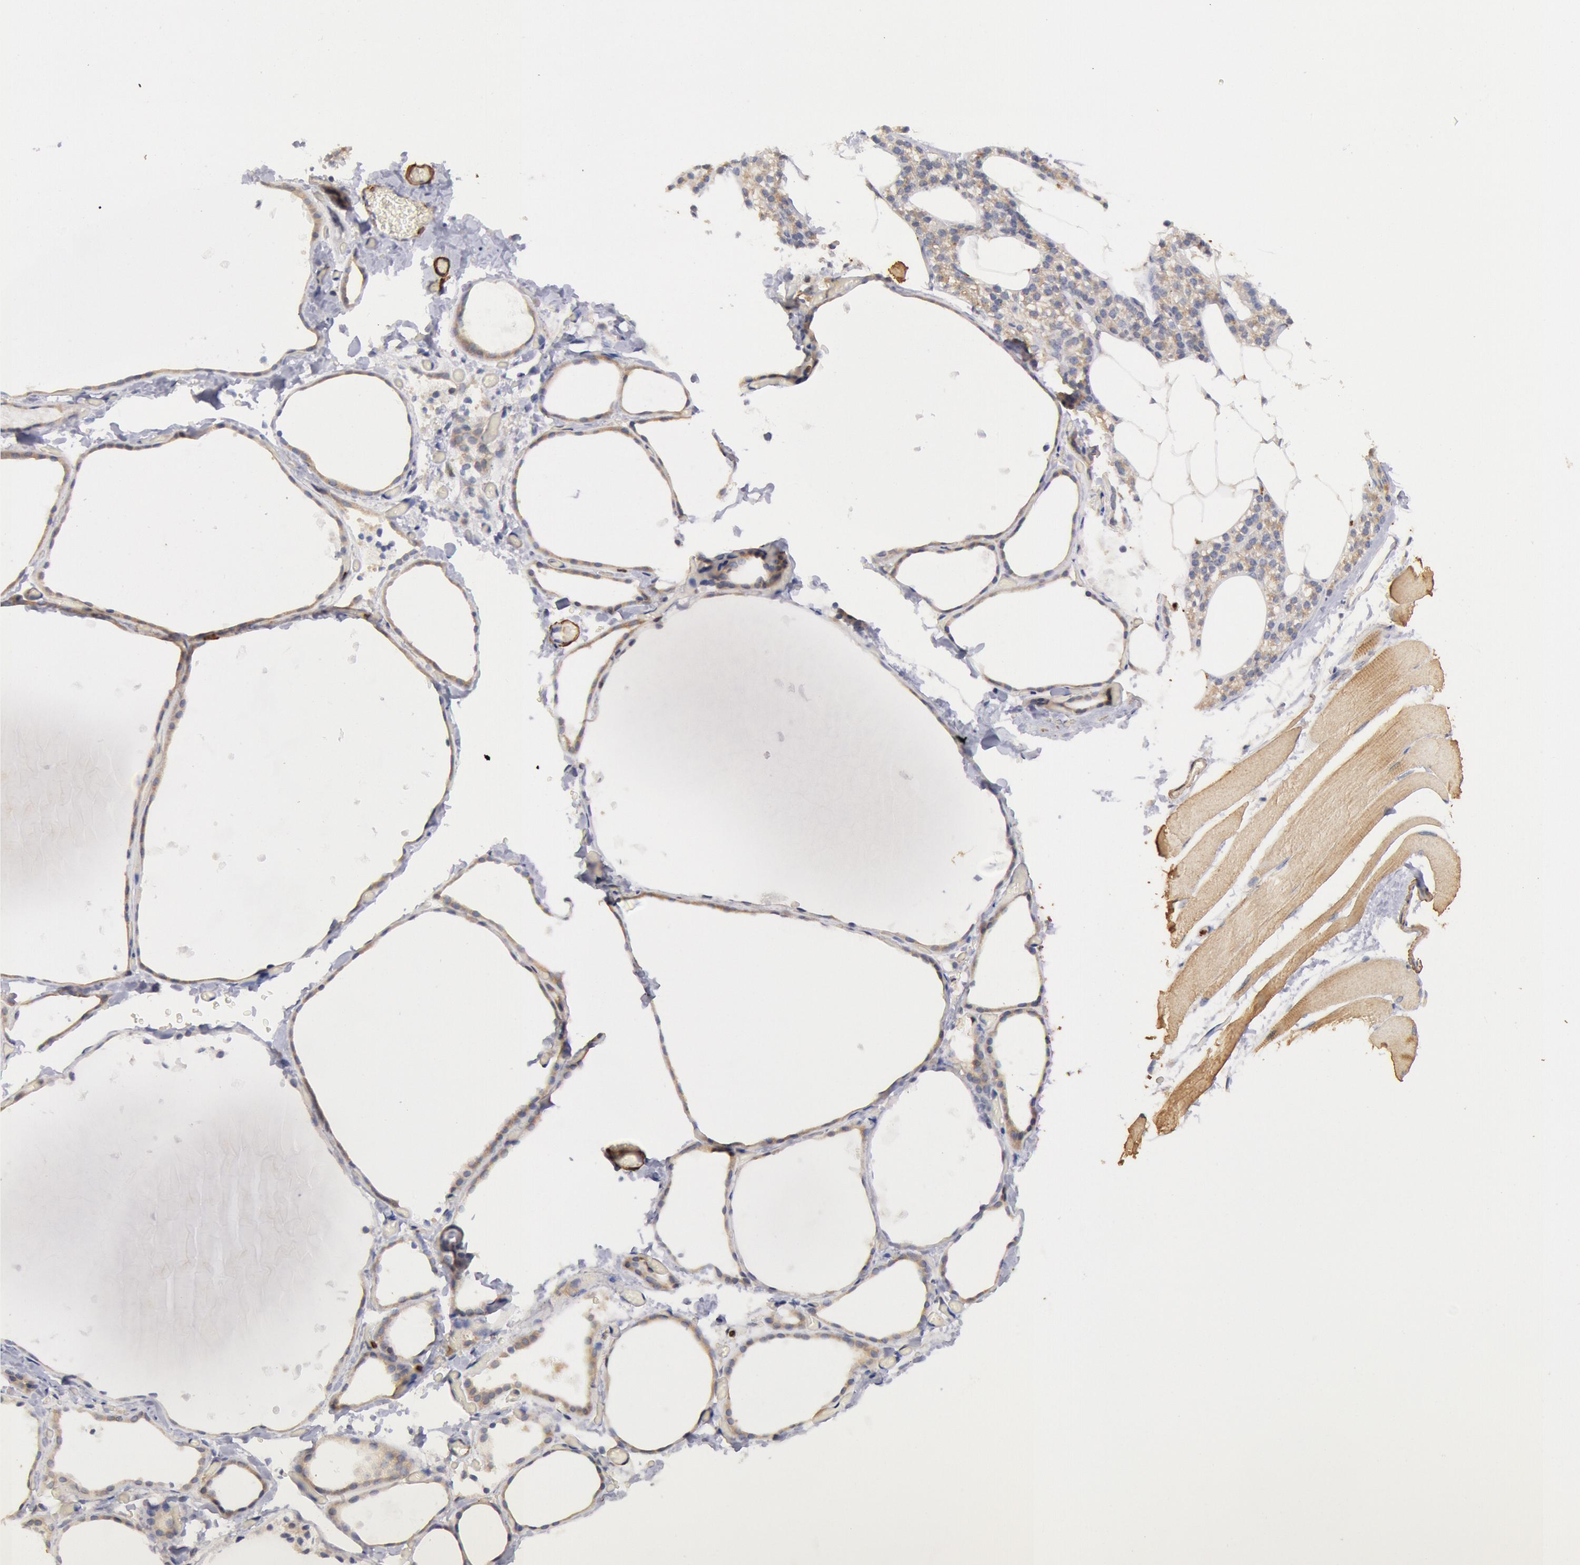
{"staining": {"intensity": "moderate", "quantity": ">75%", "location": "cytoplasmic/membranous"}, "tissue": "thyroid gland", "cell_type": "Glandular cells", "image_type": "normal", "snomed": [{"axis": "morphology", "description": "Normal tissue, NOS"}, {"axis": "topography", "description": "Thyroid gland"}], "caption": "Immunohistochemical staining of unremarkable human thyroid gland shows >75% levels of moderate cytoplasmic/membranous protein expression in approximately >75% of glandular cells.", "gene": "TMED8", "patient": {"sex": "female", "age": 22}}